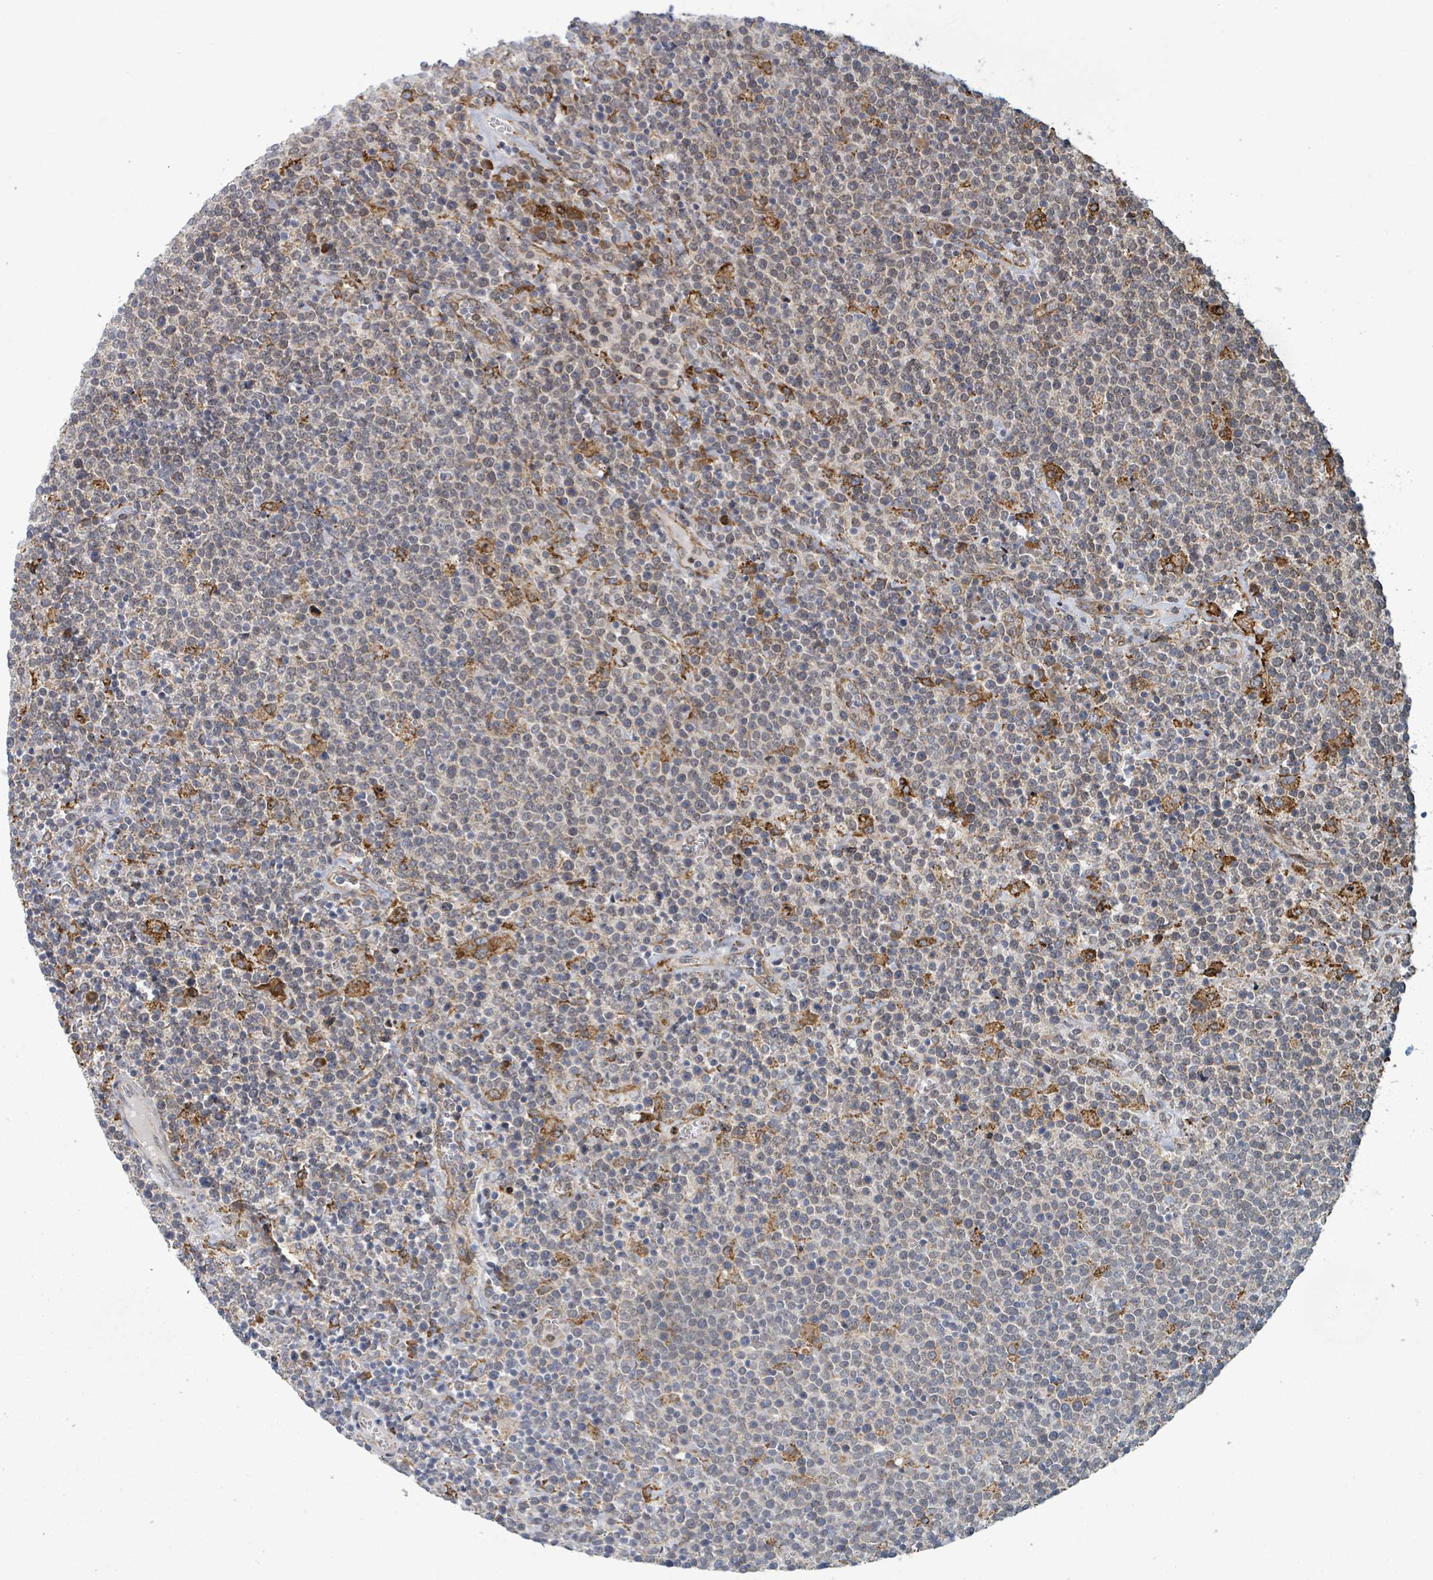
{"staining": {"intensity": "weak", "quantity": "25%-75%", "location": "cytoplasmic/membranous"}, "tissue": "lymphoma", "cell_type": "Tumor cells", "image_type": "cancer", "snomed": [{"axis": "morphology", "description": "Malignant lymphoma, non-Hodgkin's type, High grade"}, {"axis": "topography", "description": "Lymph node"}], "caption": "Immunohistochemistry (IHC) staining of lymphoma, which exhibits low levels of weak cytoplasmic/membranous staining in approximately 25%-75% of tumor cells indicating weak cytoplasmic/membranous protein expression. The staining was performed using DAB (3,3'-diaminobenzidine) (brown) for protein detection and nuclei were counterstained in hematoxylin (blue).", "gene": "SHROOM2", "patient": {"sex": "male", "age": 61}}